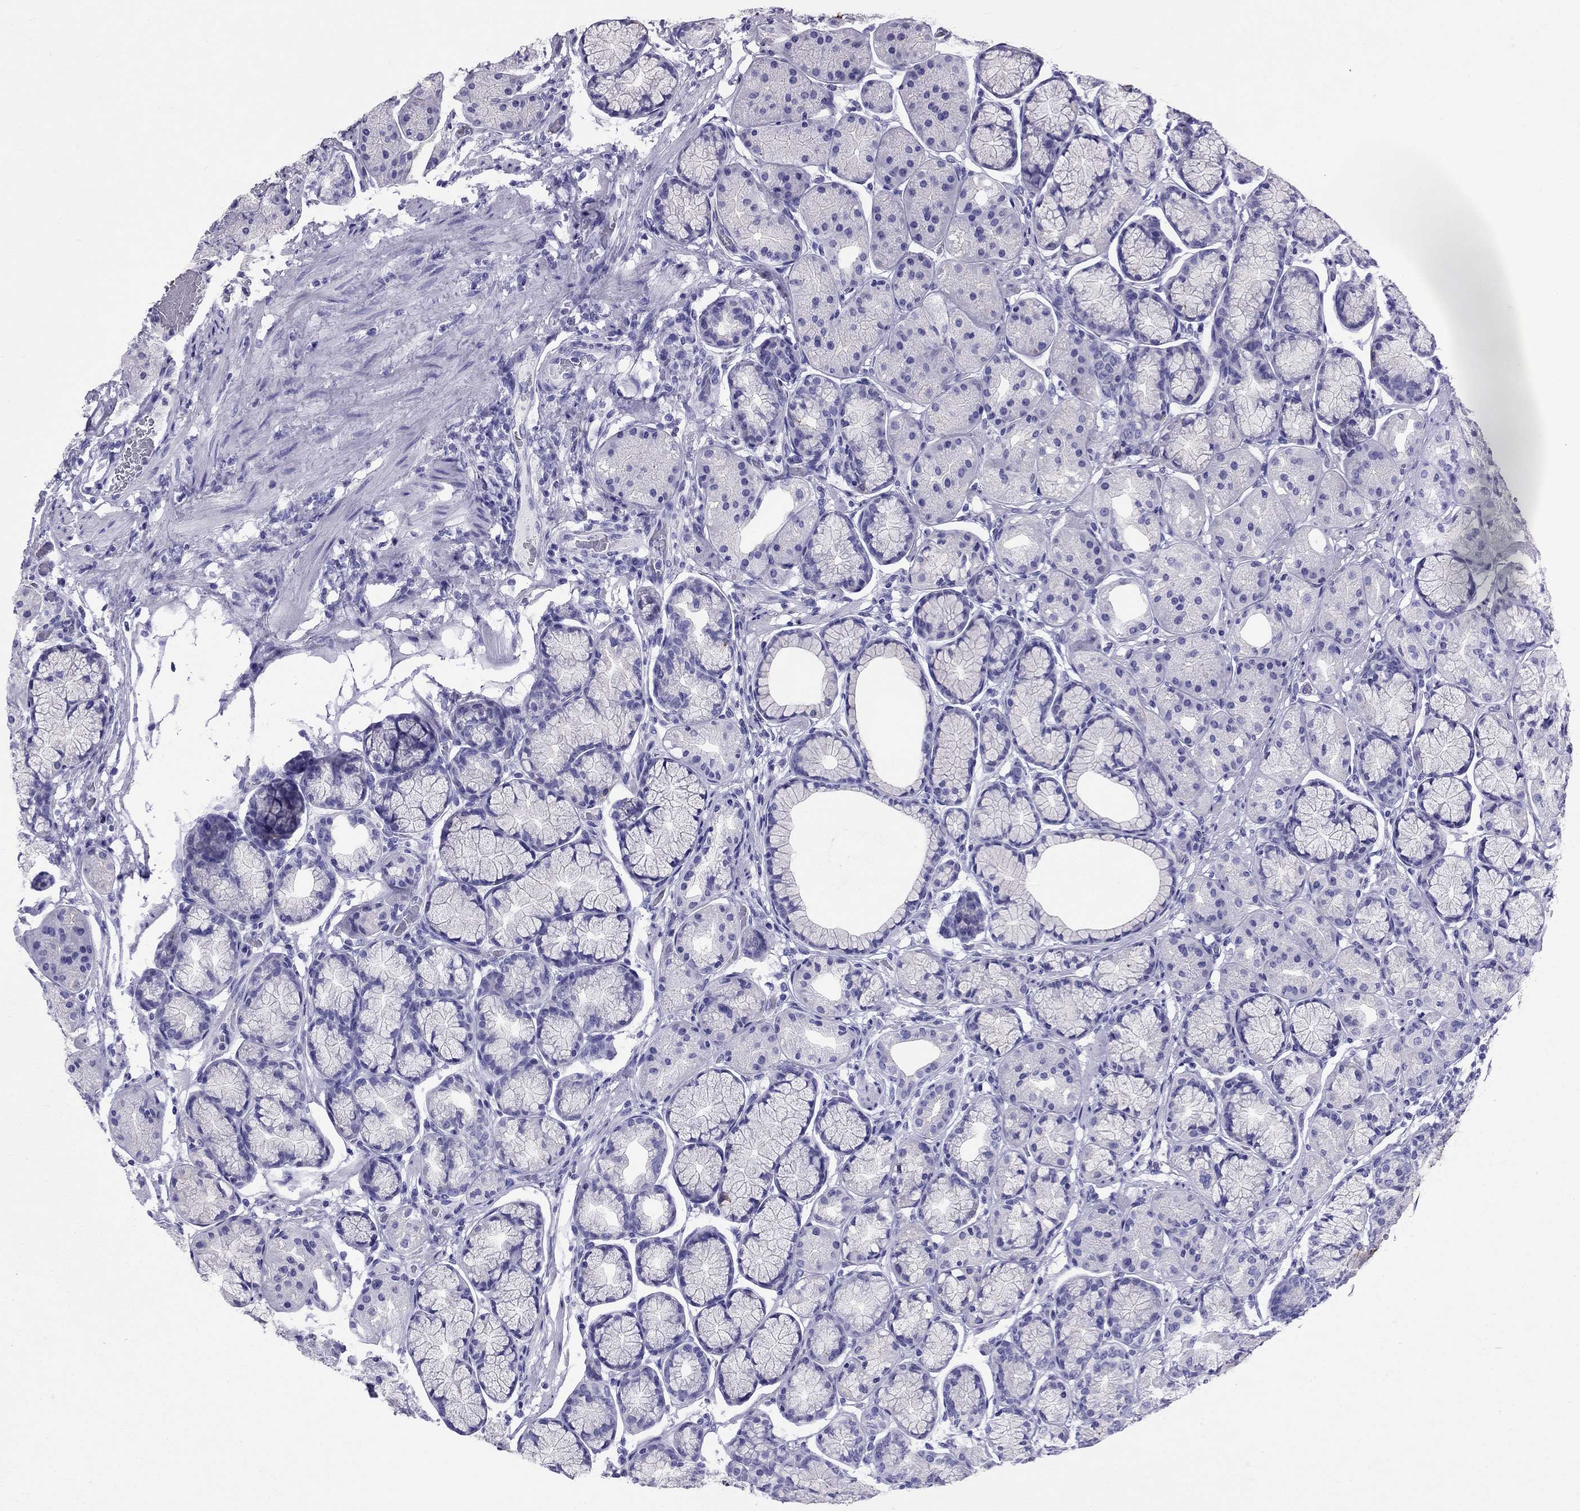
{"staining": {"intensity": "negative", "quantity": "none", "location": "none"}, "tissue": "stomach", "cell_type": "Glandular cells", "image_type": "normal", "snomed": [{"axis": "morphology", "description": "Normal tissue, NOS"}, {"axis": "morphology", "description": "Adenocarcinoma, NOS"}, {"axis": "morphology", "description": "Adenocarcinoma, High grade"}, {"axis": "topography", "description": "Stomach, upper"}, {"axis": "topography", "description": "Stomach"}], "caption": "This histopathology image is of unremarkable stomach stained with IHC to label a protein in brown with the nuclei are counter-stained blue. There is no staining in glandular cells.", "gene": "AVPR1B", "patient": {"sex": "female", "age": 65}}